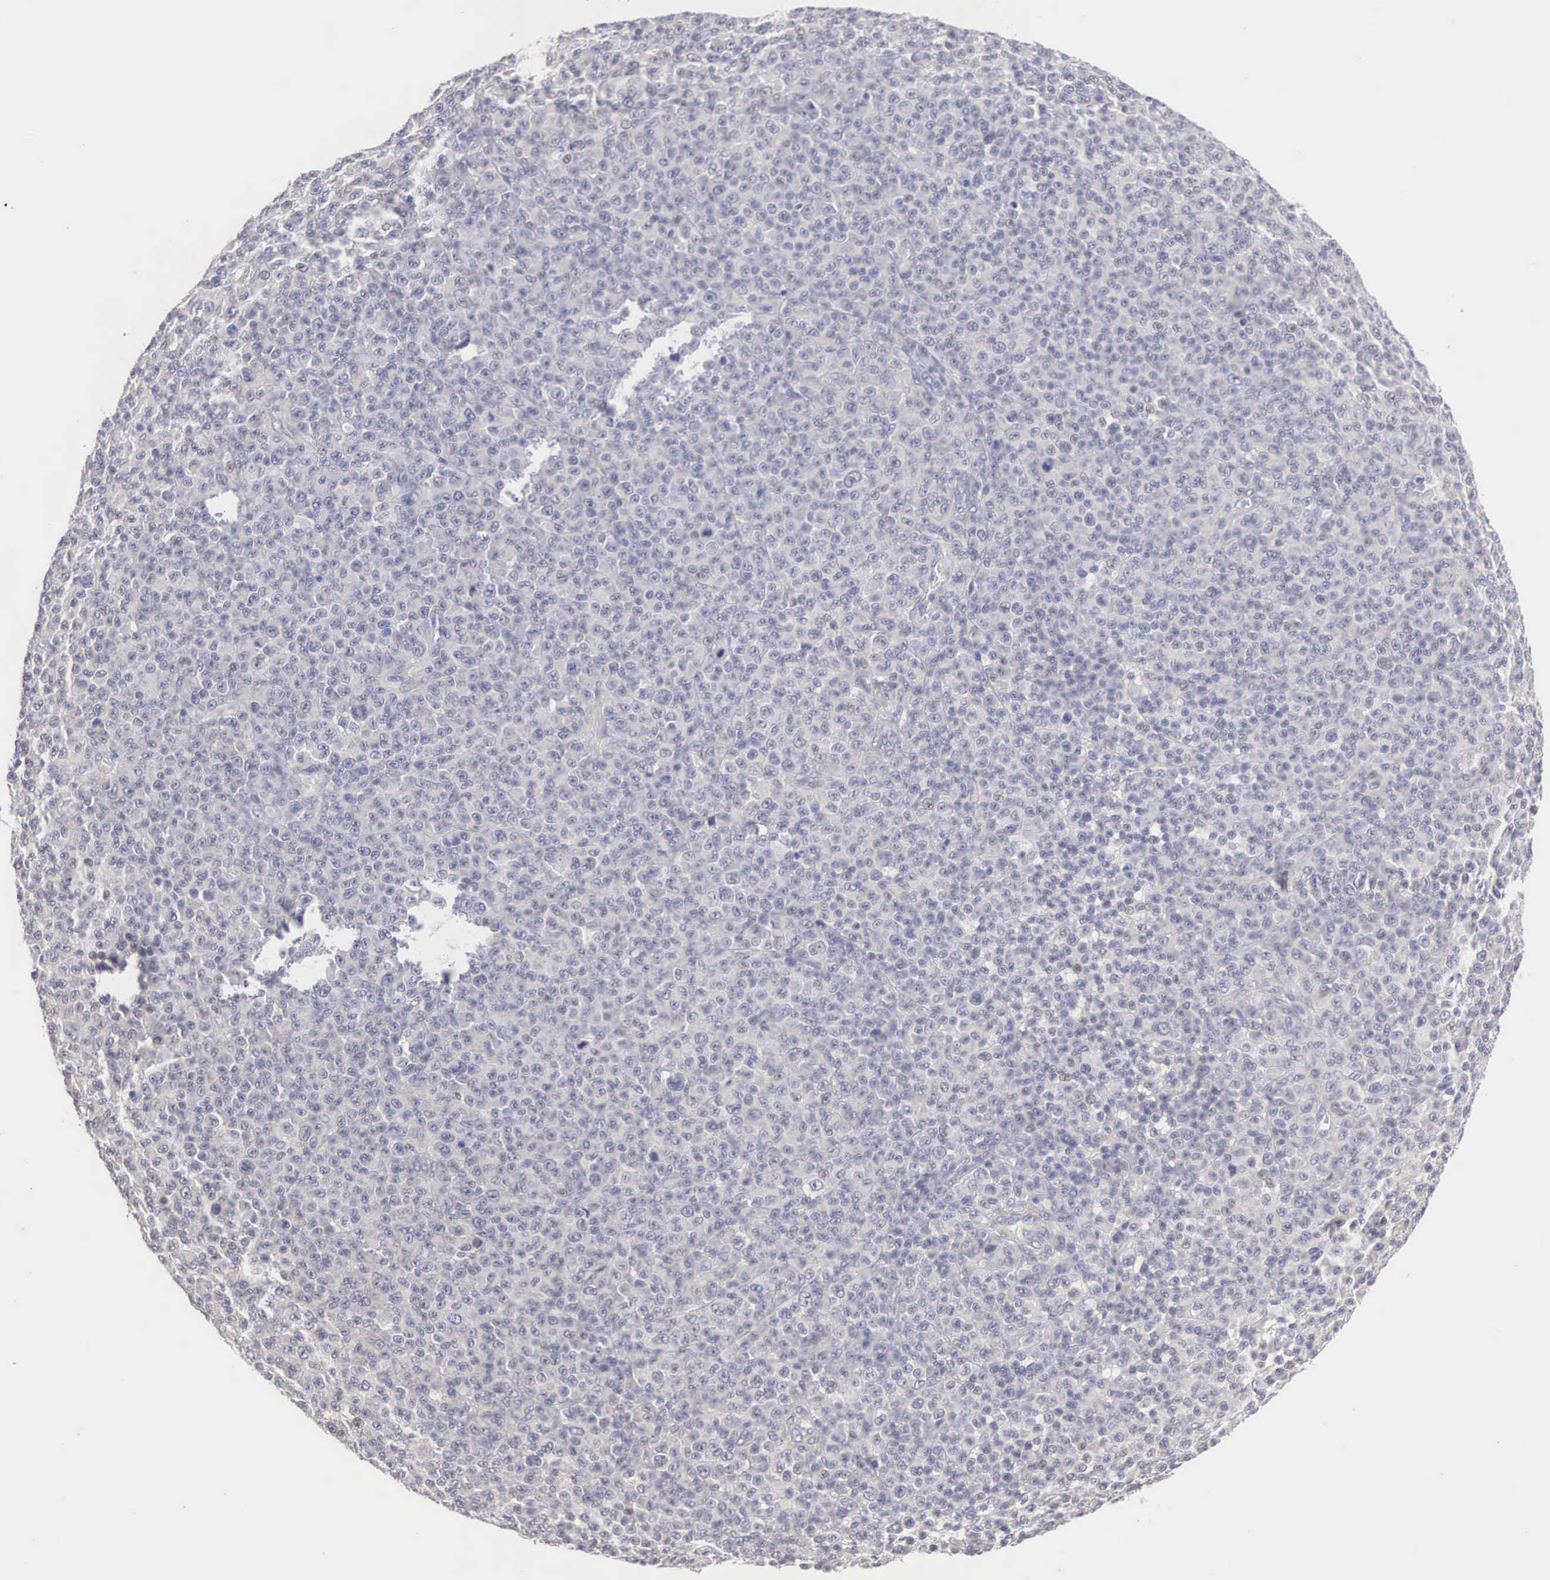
{"staining": {"intensity": "negative", "quantity": "none", "location": "none"}, "tissue": "melanoma", "cell_type": "Tumor cells", "image_type": "cancer", "snomed": [{"axis": "morphology", "description": "Malignant melanoma, Metastatic site"}, {"axis": "topography", "description": "Skin"}], "caption": "IHC micrograph of neoplastic tissue: human malignant melanoma (metastatic site) stained with DAB displays no significant protein staining in tumor cells. Nuclei are stained in blue.", "gene": "ELFN2", "patient": {"sex": "male", "age": 32}}